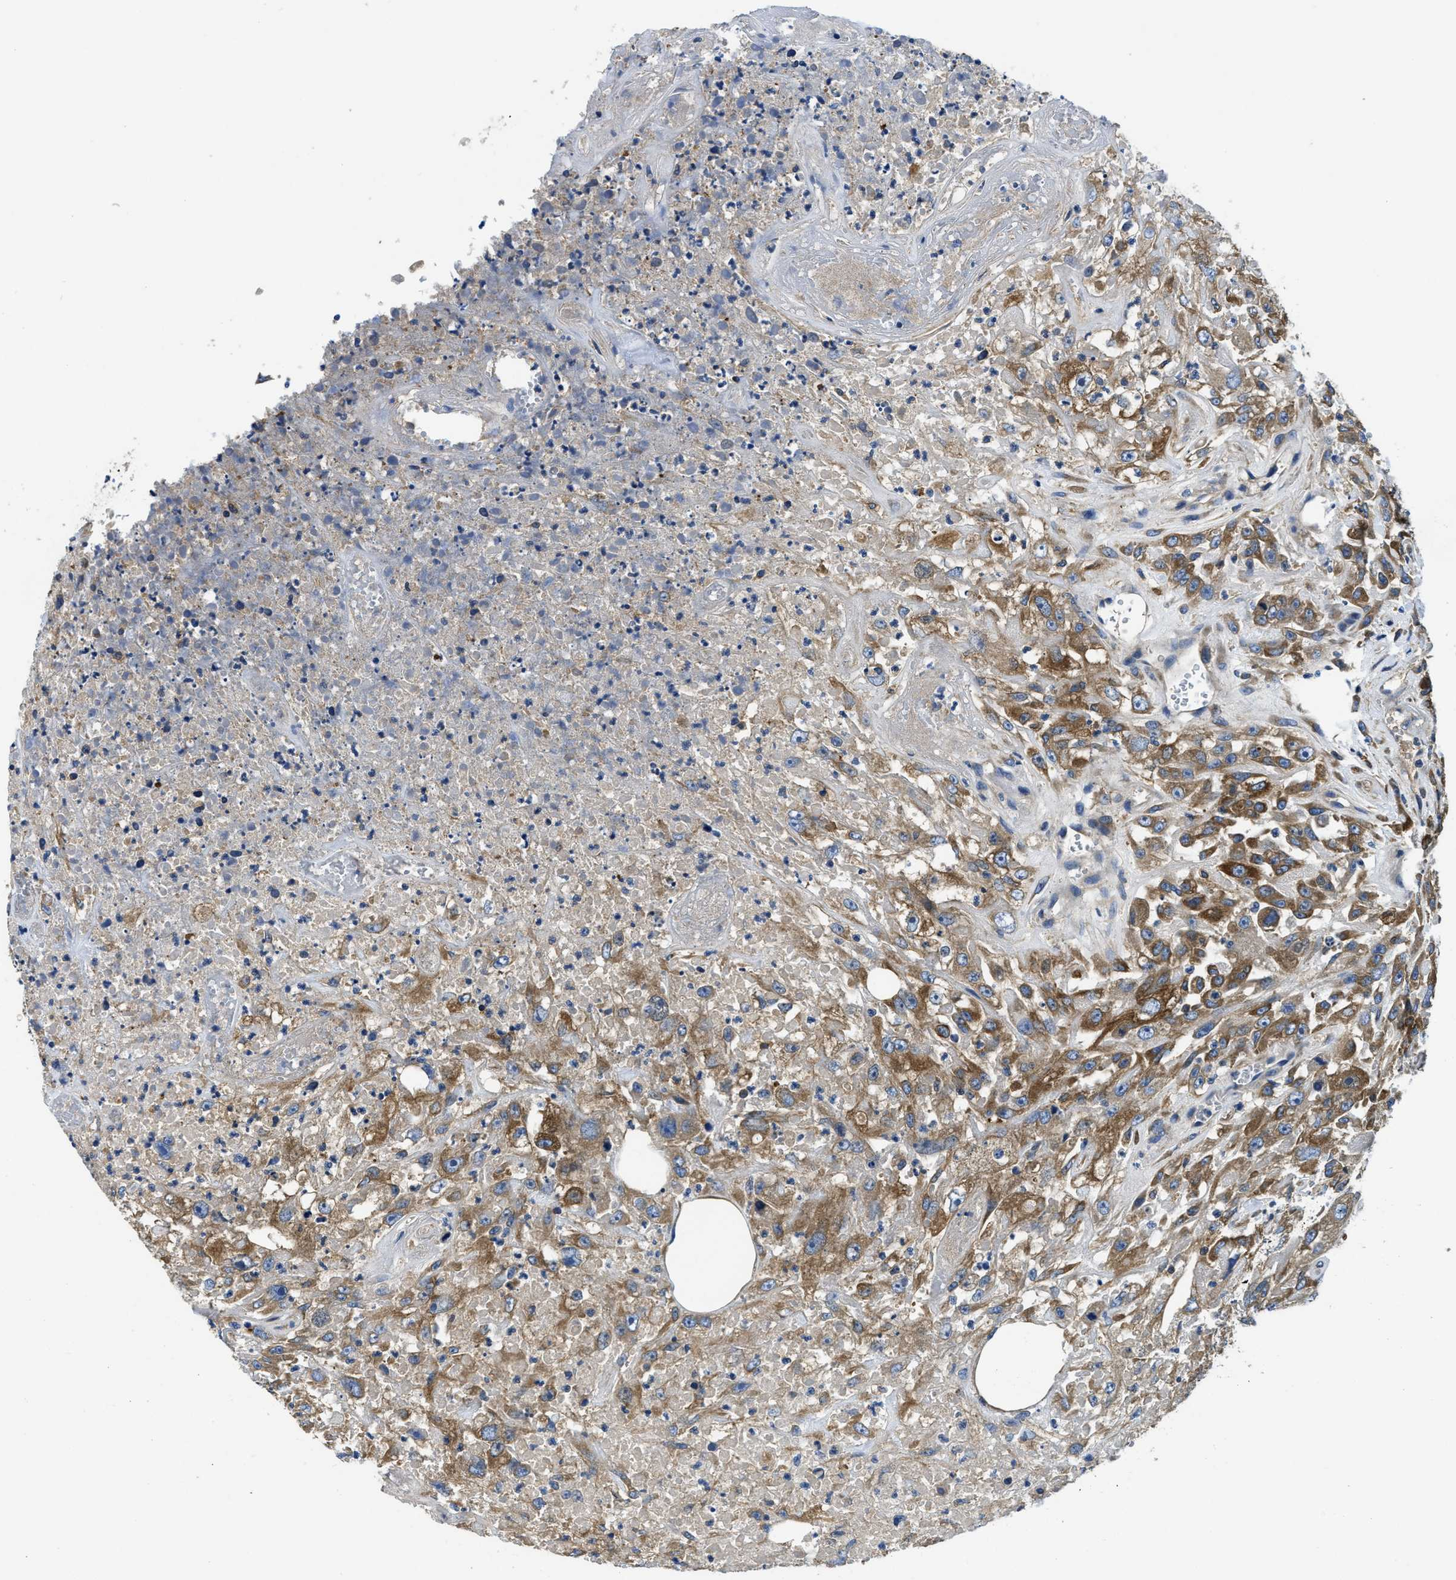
{"staining": {"intensity": "moderate", "quantity": ">75%", "location": "cytoplasmic/membranous"}, "tissue": "urothelial cancer", "cell_type": "Tumor cells", "image_type": "cancer", "snomed": [{"axis": "morphology", "description": "Urothelial carcinoma, High grade"}, {"axis": "topography", "description": "Urinary bladder"}], "caption": "IHC of urothelial carcinoma (high-grade) demonstrates medium levels of moderate cytoplasmic/membranous expression in about >75% of tumor cells. Nuclei are stained in blue.", "gene": "STAT2", "patient": {"sex": "male", "age": 46}}